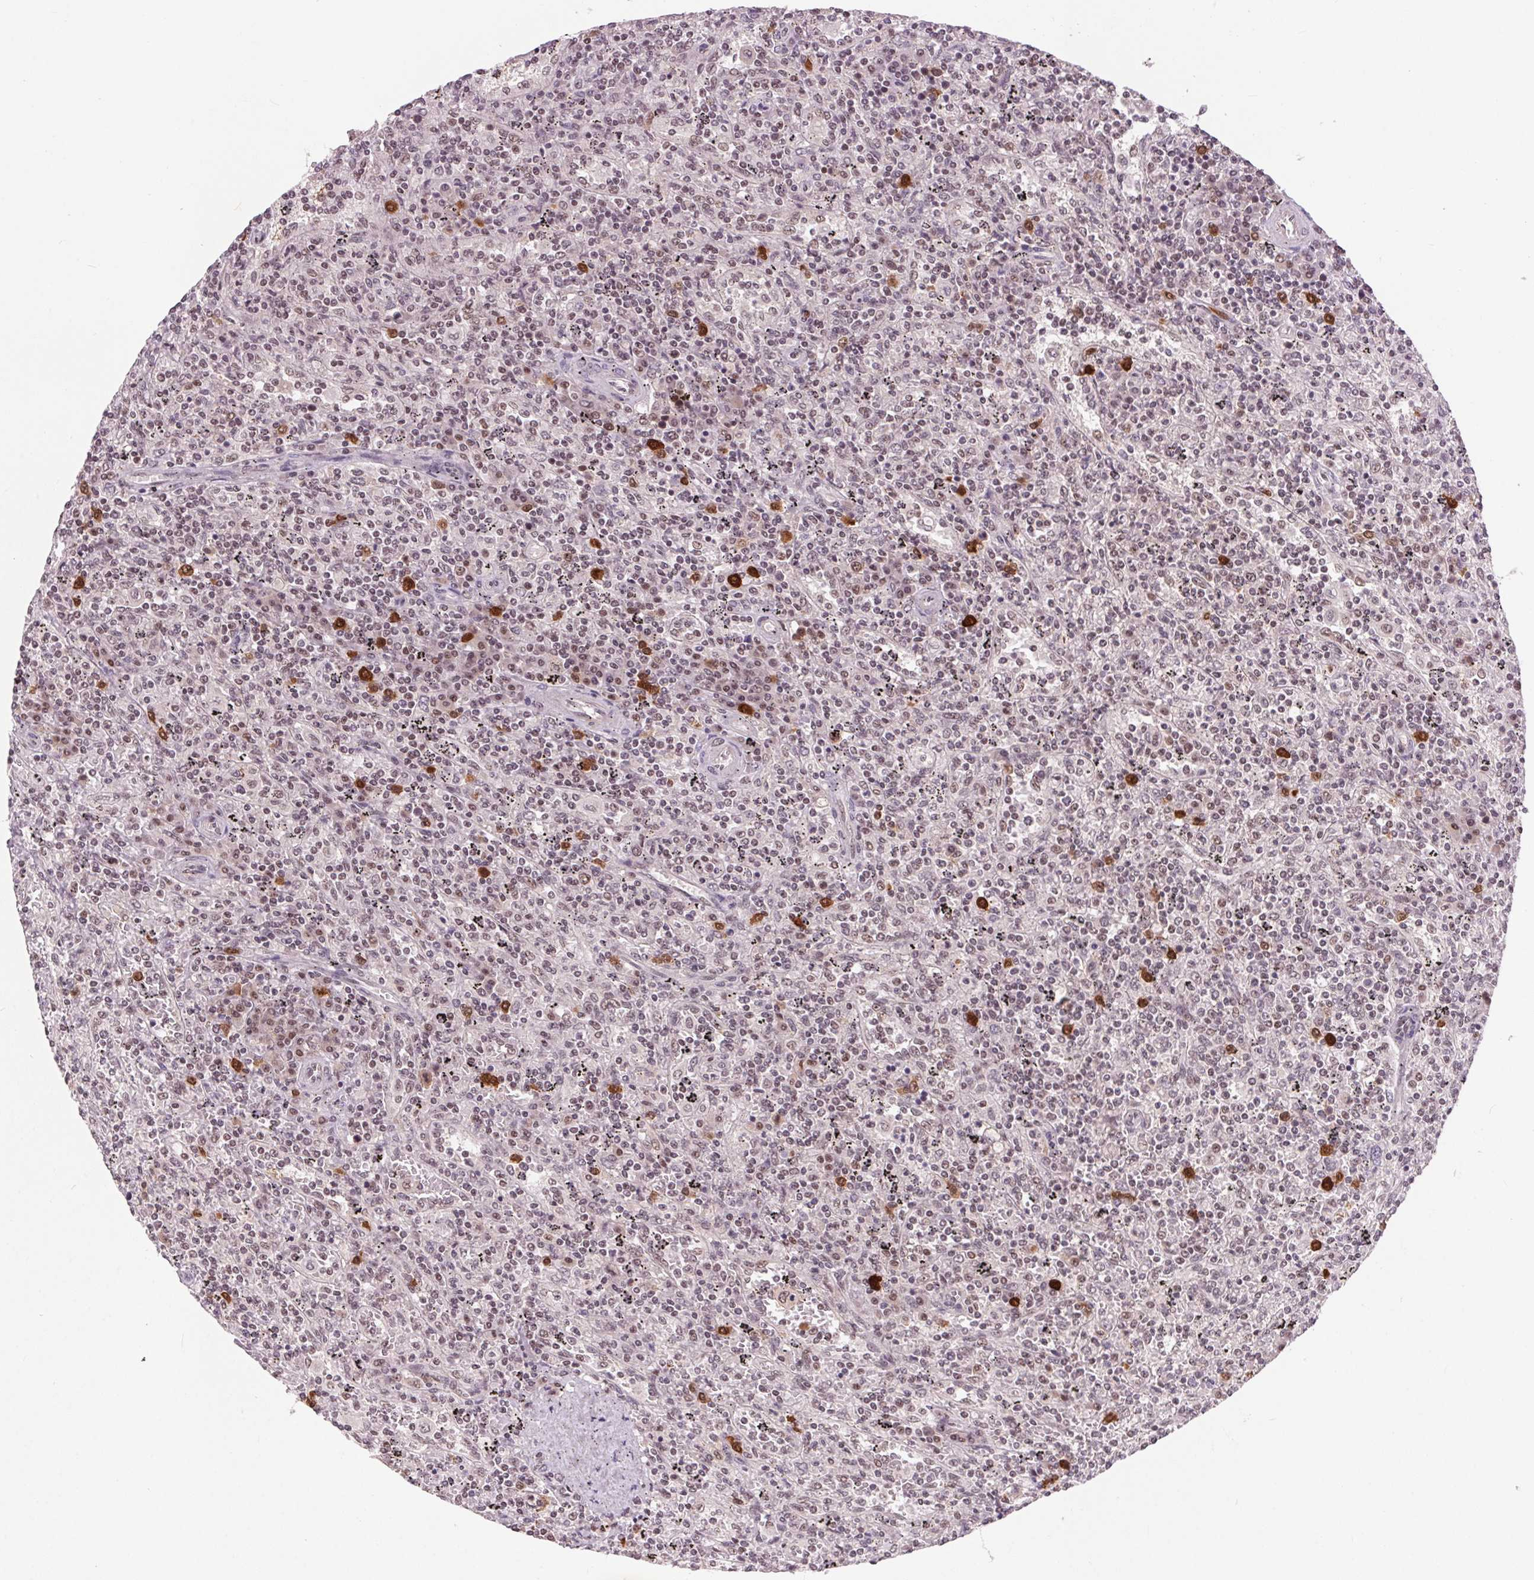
{"staining": {"intensity": "weak", "quantity": "<25%", "location": "nuclear"}, "tissue": "lymphoma", "cell_type": "Tumor cells", "image_type": "cancer", "snomed": [{"axis": "morphology", "description": "Malignant lymphoma, non-Hodgkin's type, Low grade"}, {"axis": "topography", "description": "Spleen"}], "caption": "The photomicrograph displays no staining of tumor cells in low-grade malignant lymphoma, non-Hodgkin's type.", "gene": "CD2BP2", "patient": {"sex": "male", "age": 62}}